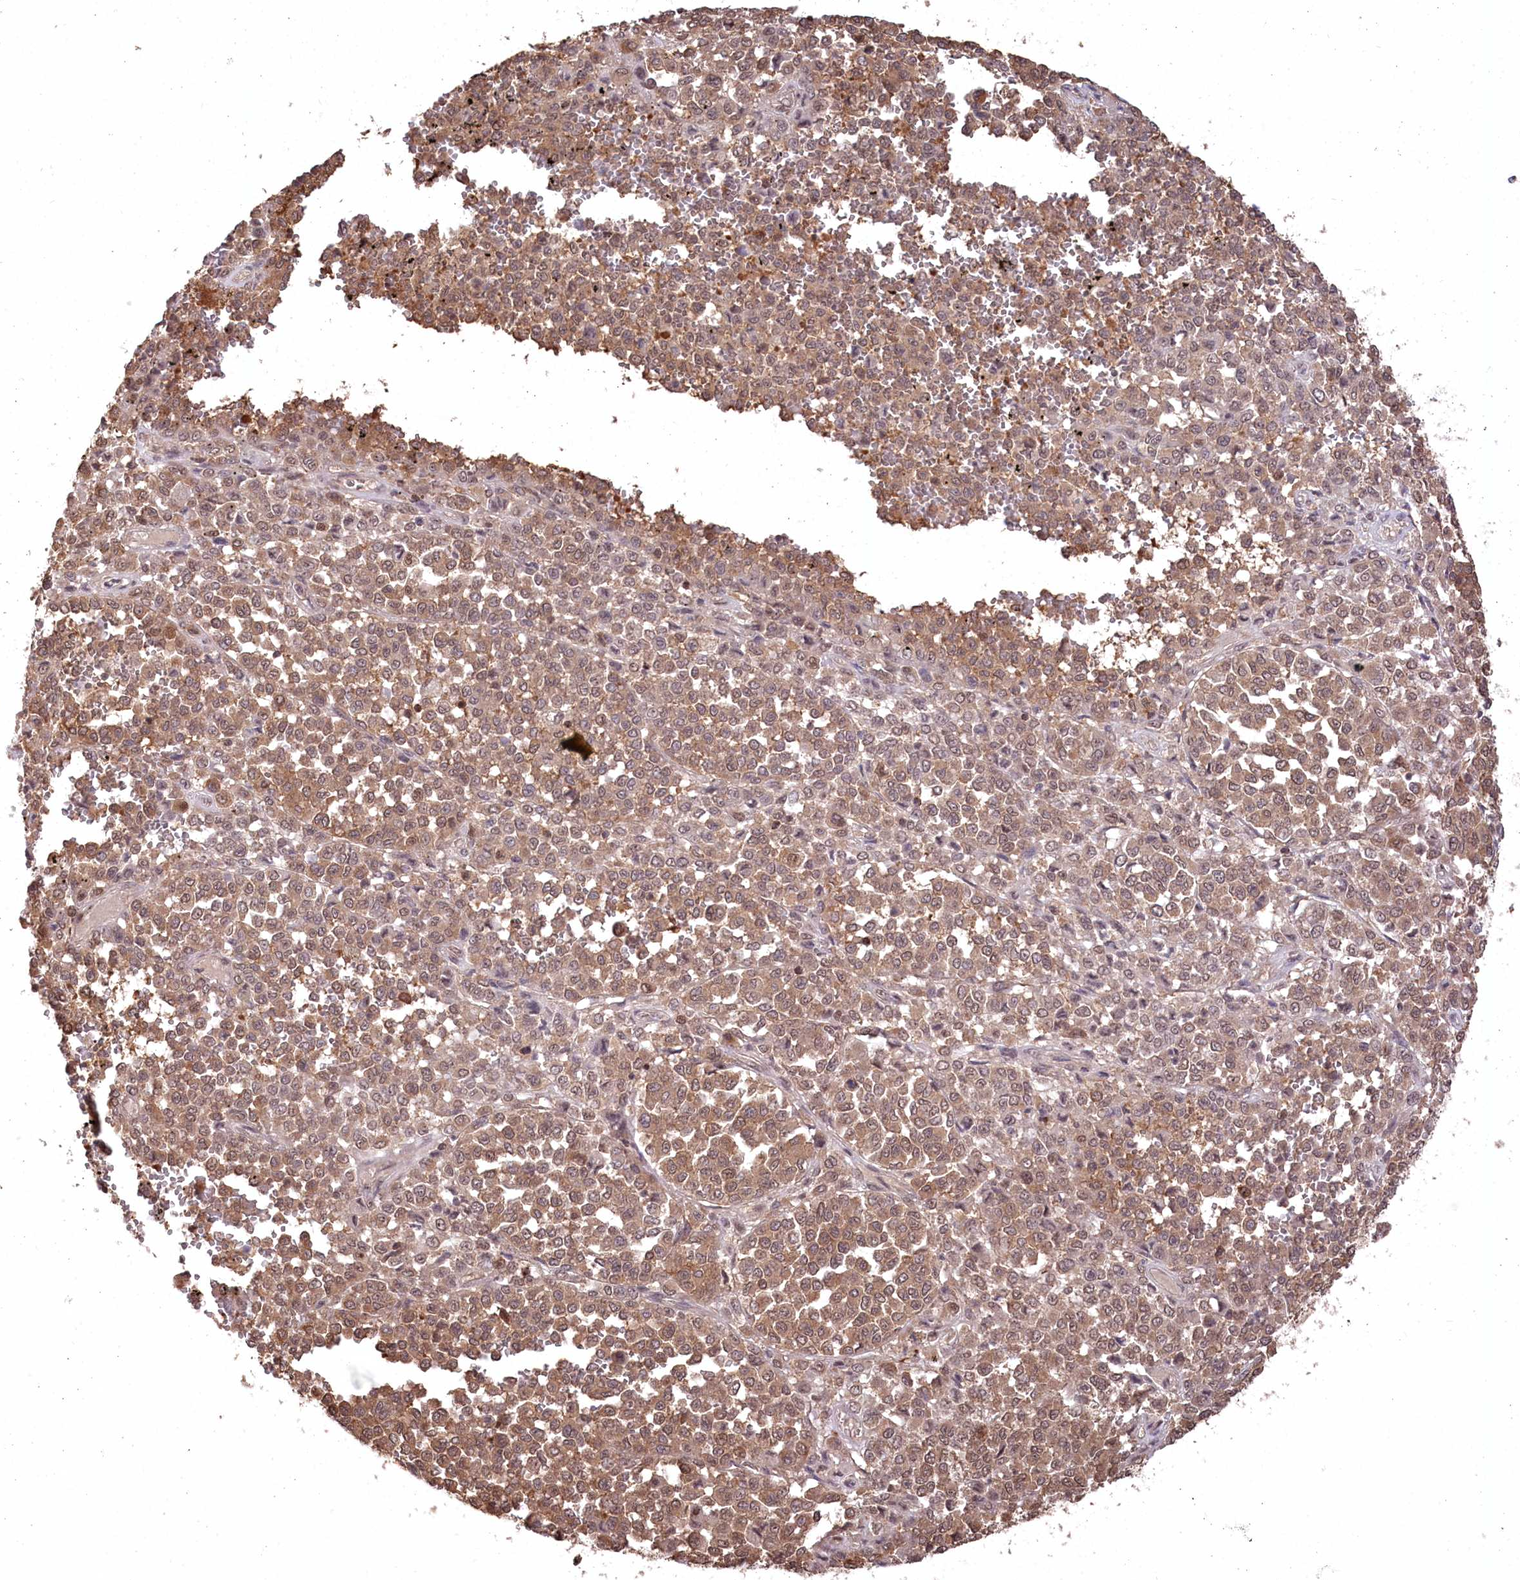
{"staining": {"intensity": "moderate", "quantity": ">75%", "location": "cytoplasmic/membranous"}, "tissue": "melanoma", "cell_type": "Tumor cells", "image_type": "cancer", "snomed": [{"axis": "morphology", "description": "Malignant melanoma, Metastatic site"}, {"axis": "topography", "description": "Pancreas"}], "caption": "This is a photomicrograph of IHC staining of malignant melanoma (metastatic site), which shows moderate staining in the cytoplasmic/membranous of tumor cells.", "gene": "CCSER2", "patient": {"sex": "female", "age": 30}}